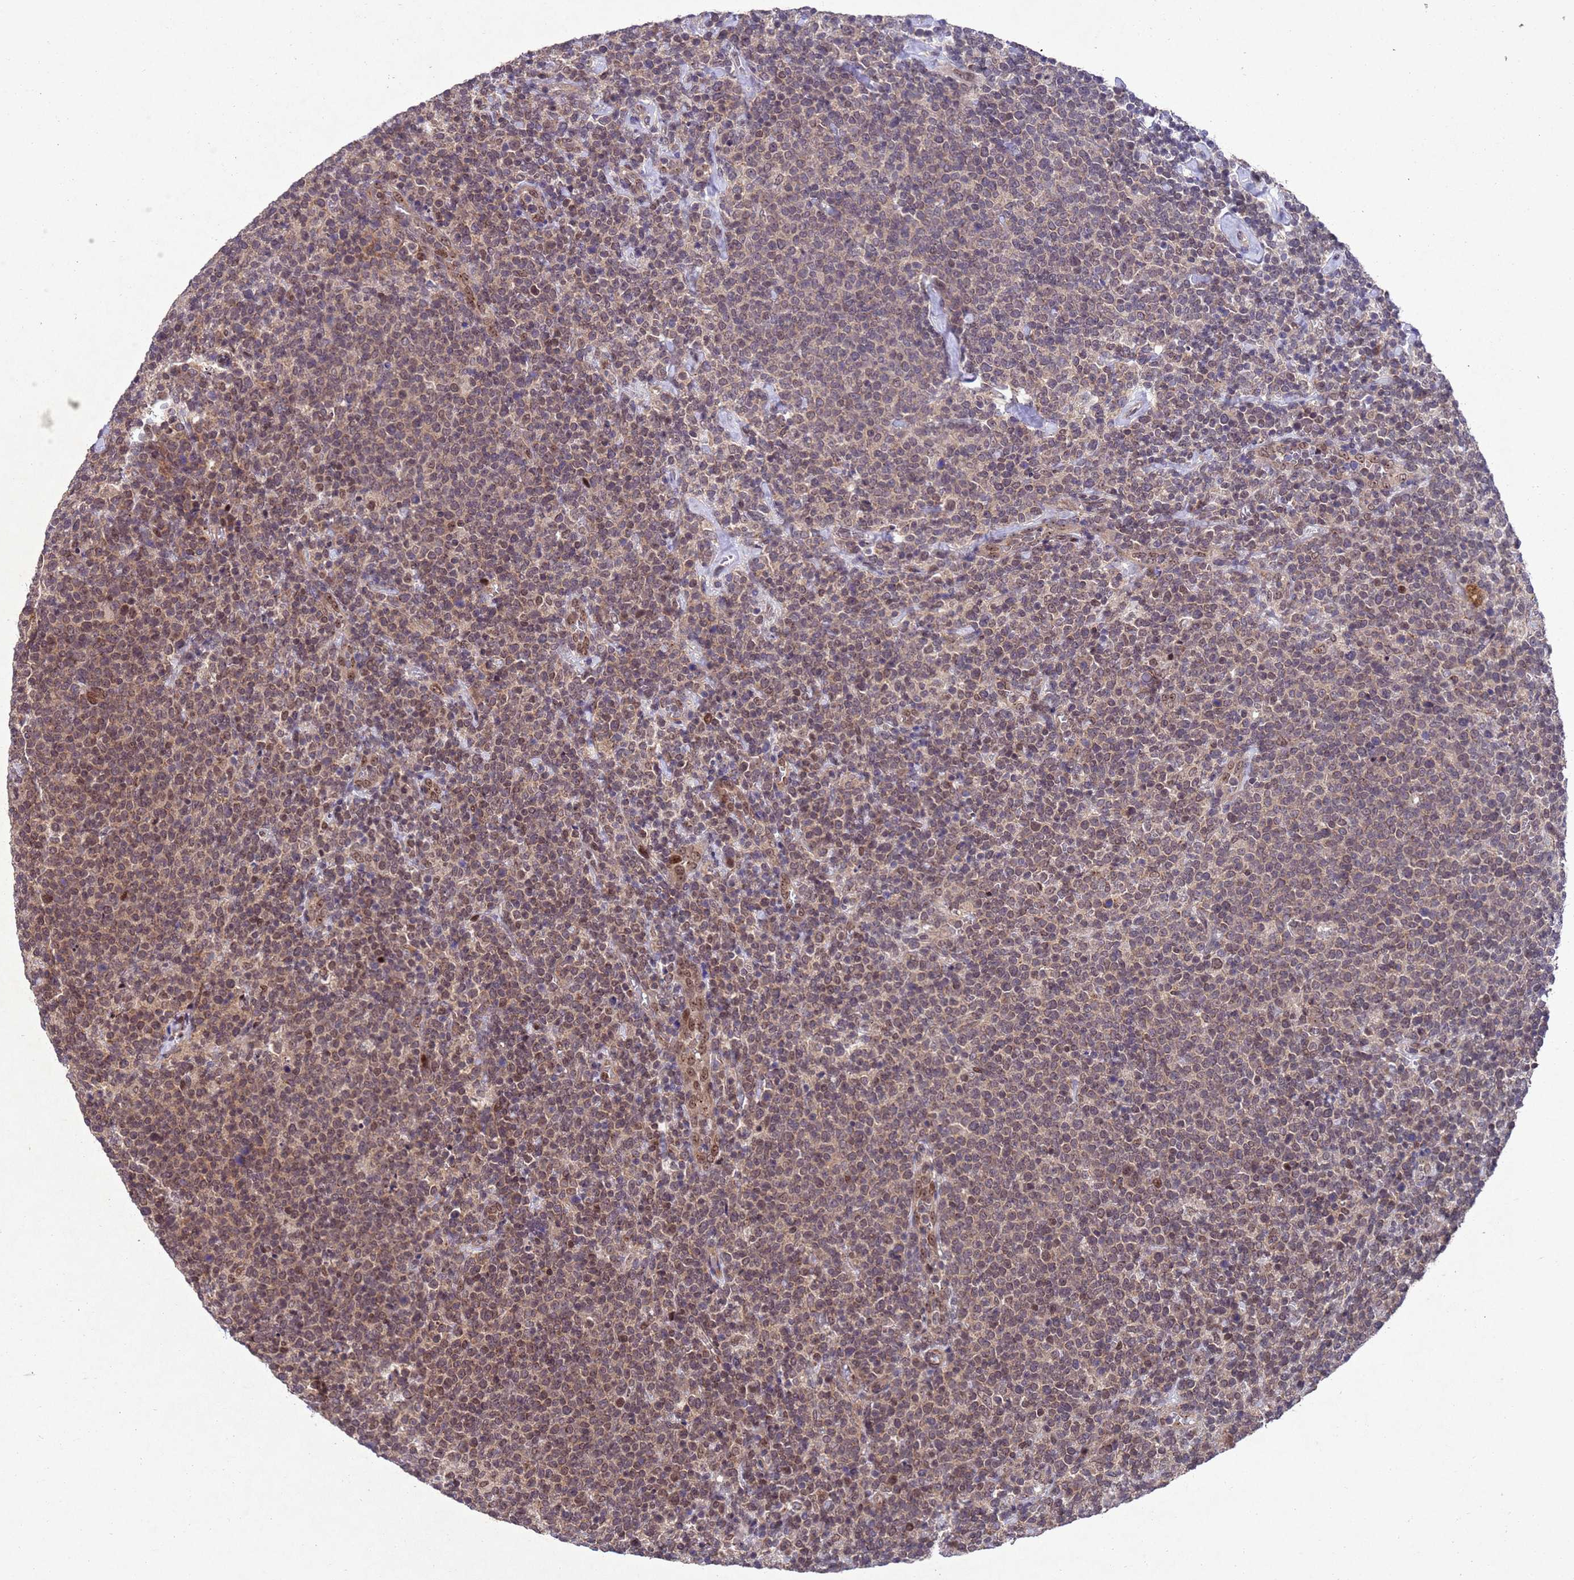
{"staining": {"intensity": "moderate", "quantity": "<25%", "location": "nuclear"}, "tissue": "lymphoma", "cell_type": "Tumor cells", "image_type": "cancer", "snomed": [{"axis": "morphology", "description": "Malignant lymphoma, non-Hodgkin's type, High grade"}, {"axis": "topography", "description": "Lymph node"}], "caption": "Protein expression analysis of malignant lymphoma, non-Hodgkin's type (high-grade) demonstrates moderate nuclear staining in approximately <25% of tumor cells.", "gene": "TBK1", "patient": {"sex": "male", "age": 61}}